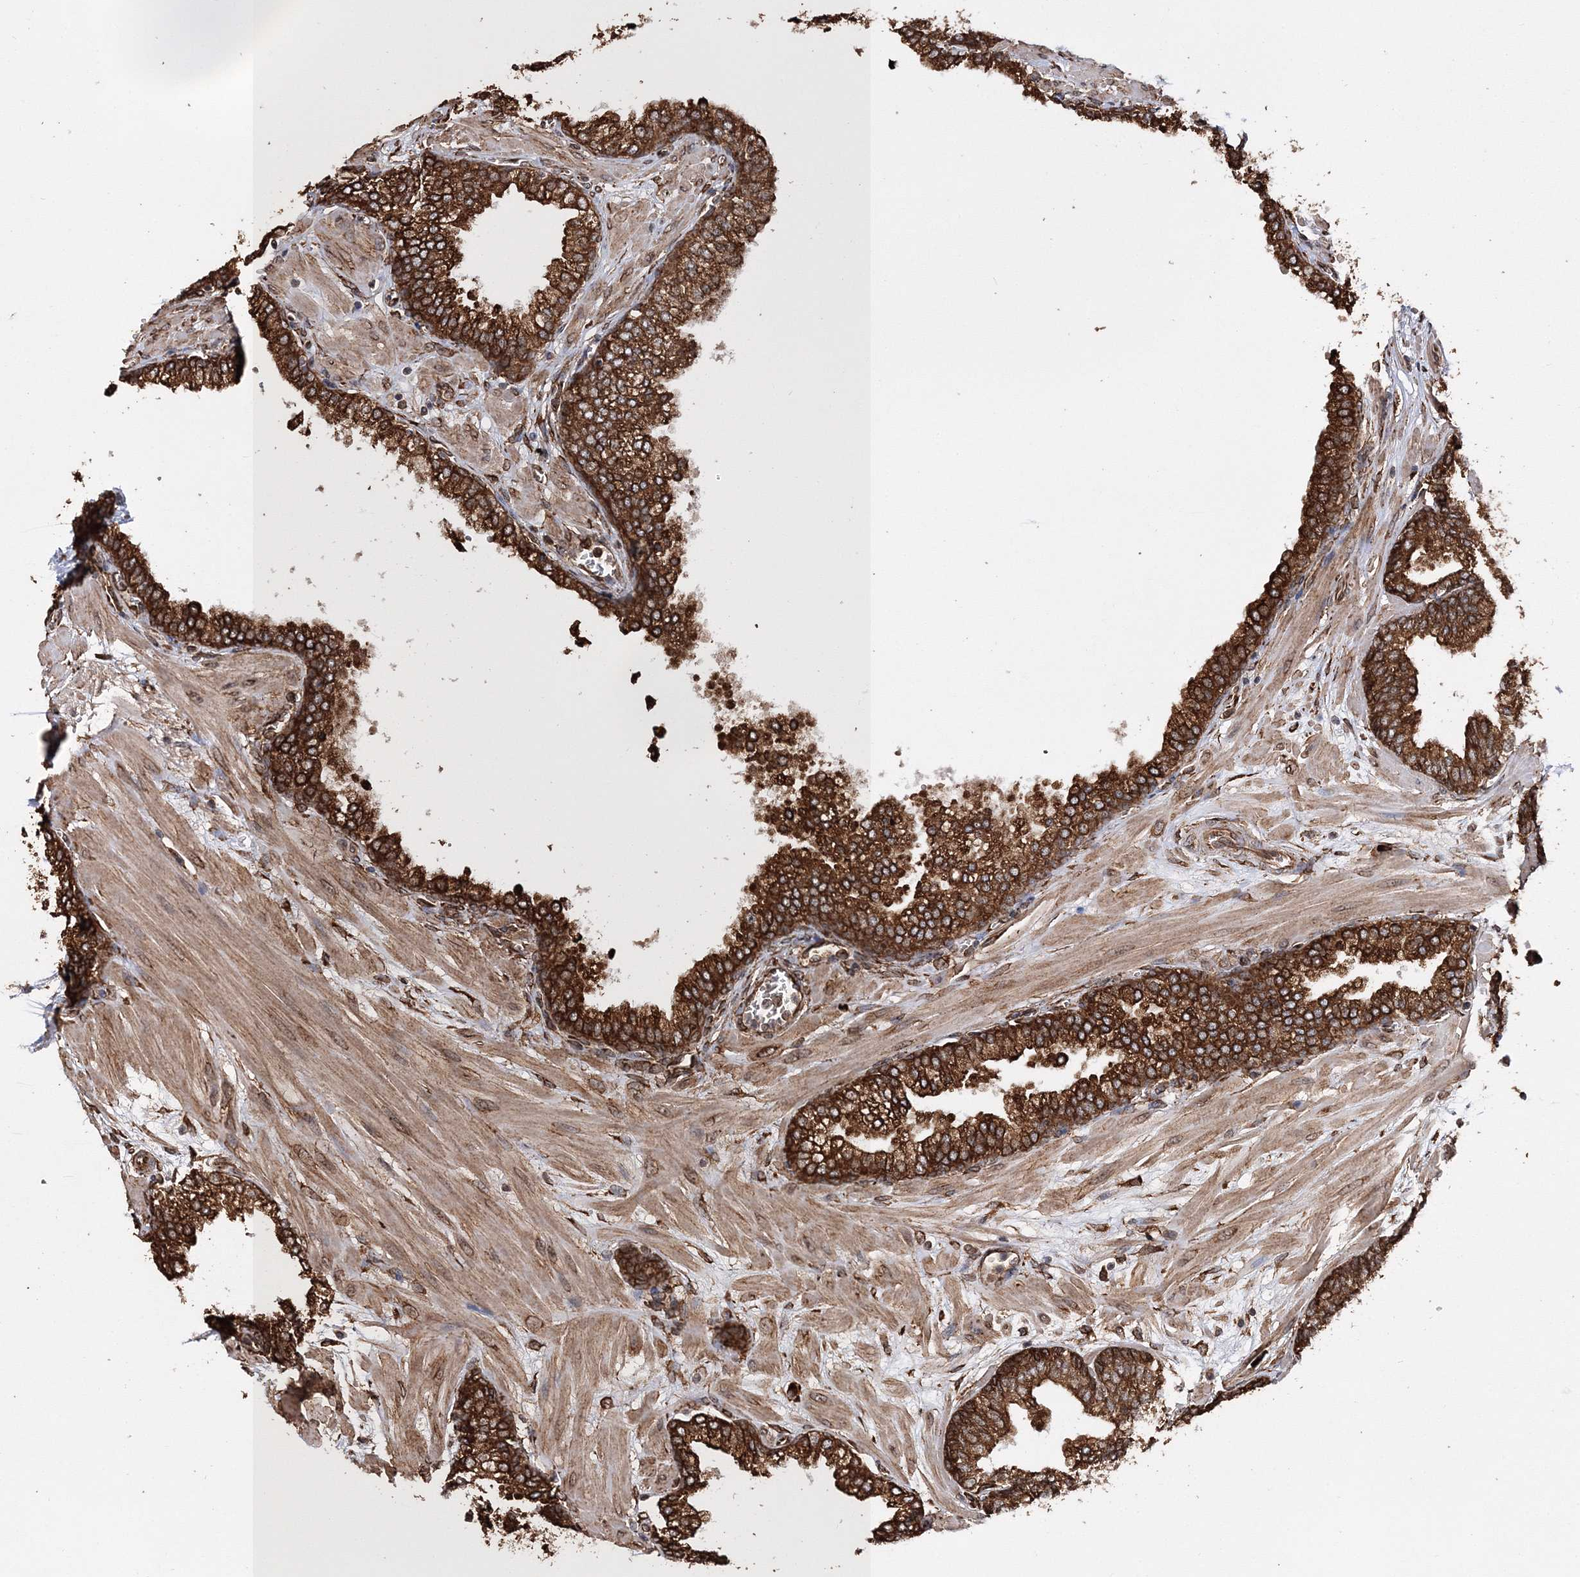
{"staining": {"intensity": "strong", "quantity": ">75%", "location": "cytoplasmic/membranous"}, "tissue": "prostate", "cell_type": "Glandular cells", "image_type": "normal", "snomed": [{"axis": "morphology", "description": "Normal tissue, NOS"}, {"axis": "morphology", "description": "Urothelial carcinoma, Low grade"}, {"axis": "topography", "description": "Urinary bladder"}, {"axis": "topography", "description": "Prostate"}], "caption": "The micrograph shows immunohistochemical staining of unremarkable prostate. There is strong cytoplasmic/membranous positivity is present in about >75% of glandular cells.", "gene": "SCRN3", "patient": {"sex": "male", "age": 60}}